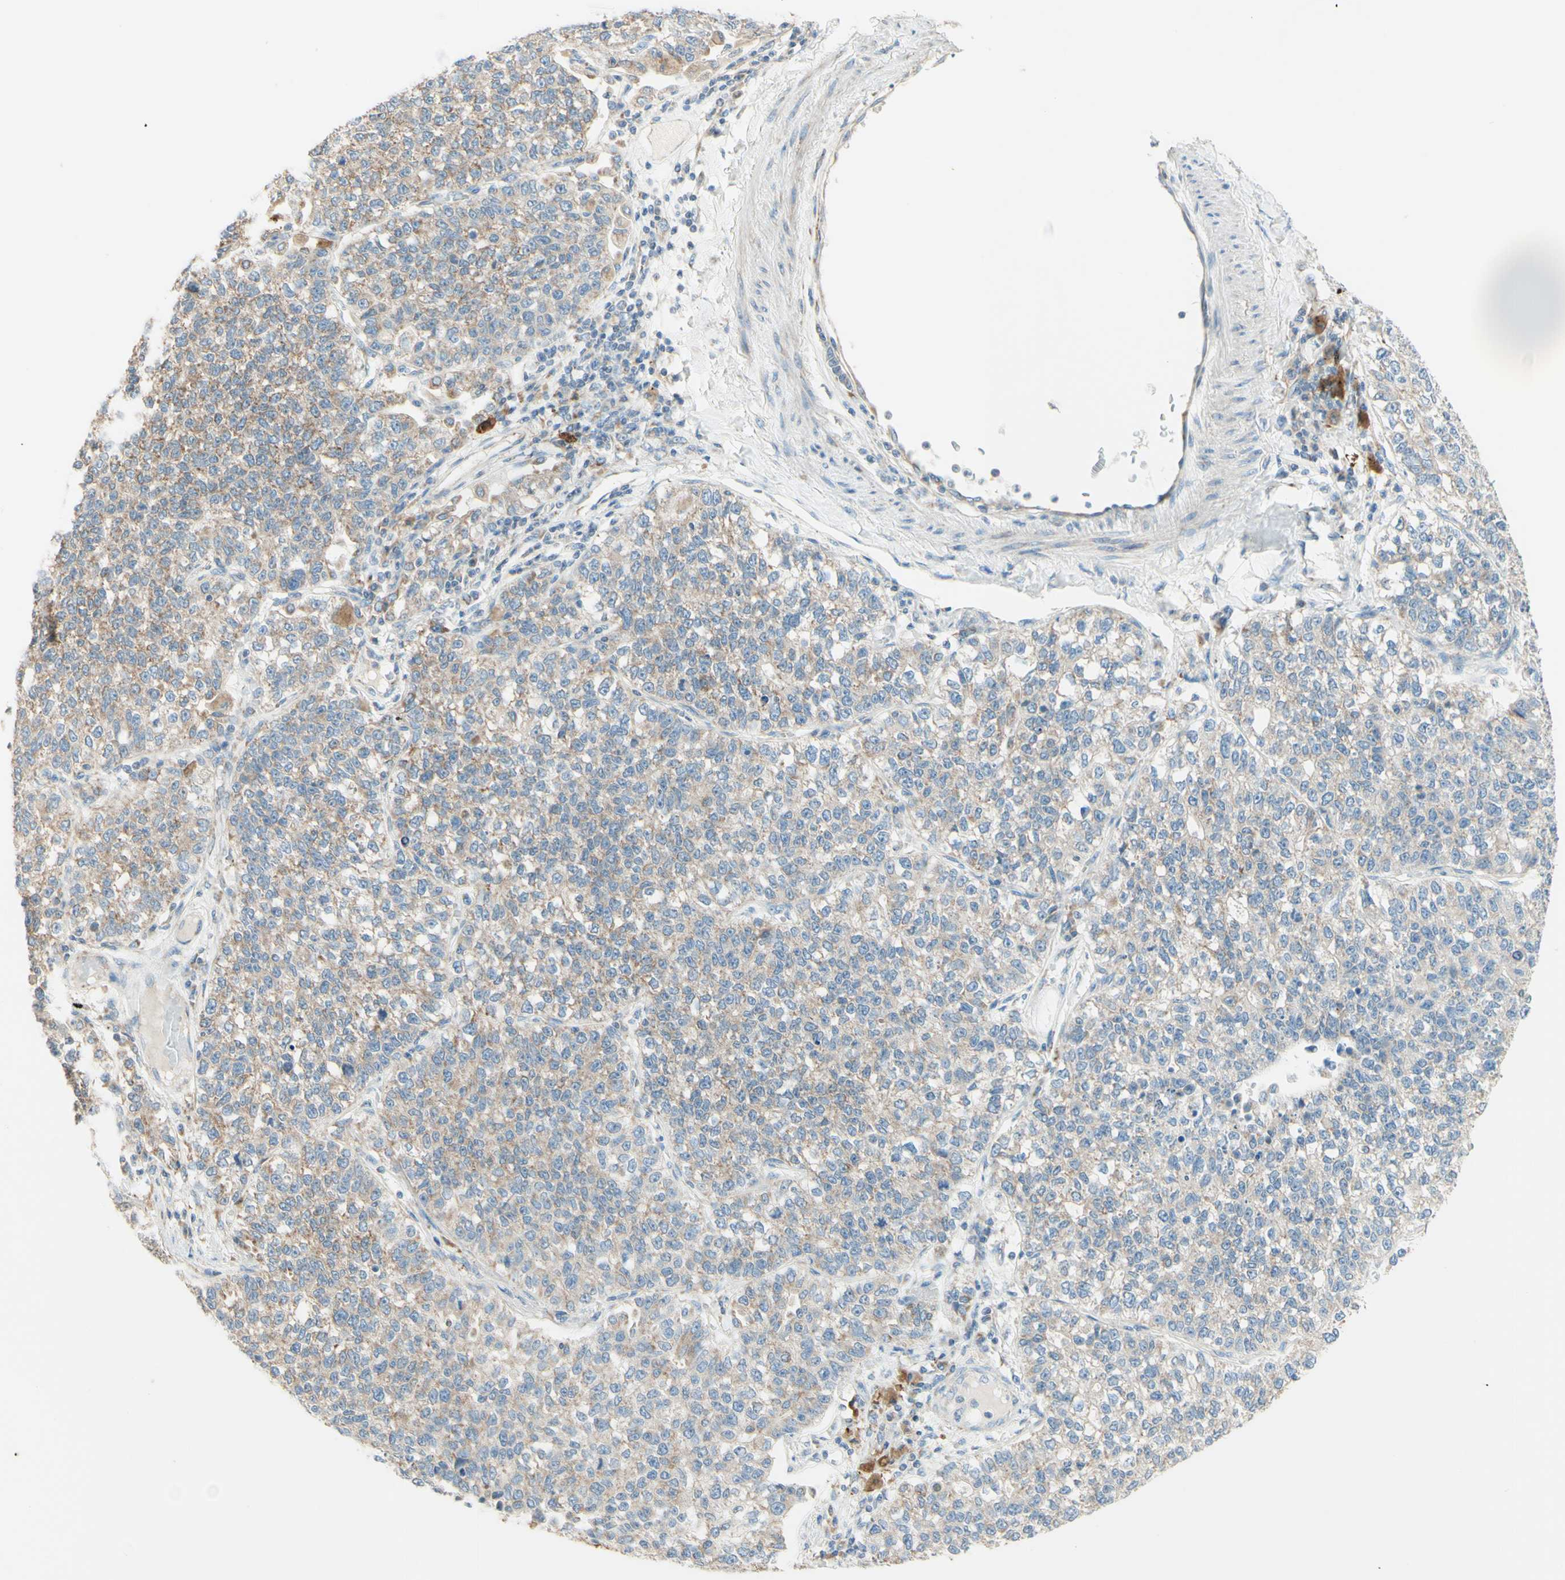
{"staining": {"intensity": "weak", "quantity": "25%-75%", "location": "cytoplasmic/membranous"}, "tissue": "lung cancer", "cell_type": "Tumor cells", "image_type": "cancer", "snomed": [{"axis": "morphology", "description": "Adenocarcinoma, NOS"}, {"axis": "topography", "description": "Lung"}], "caption": "Immunohistochemistry (IHC) image of neoplastic tissue: lung adenocarcinoma stained using IHC displays low levels of weak protein expression localized specifically in the cytoplasmic/membranous of tumor cells, appearing as a cytoplasmic/membranous brown color.", "gene": "ARMC10", "patient": {"sex": "male", "age": 49}}